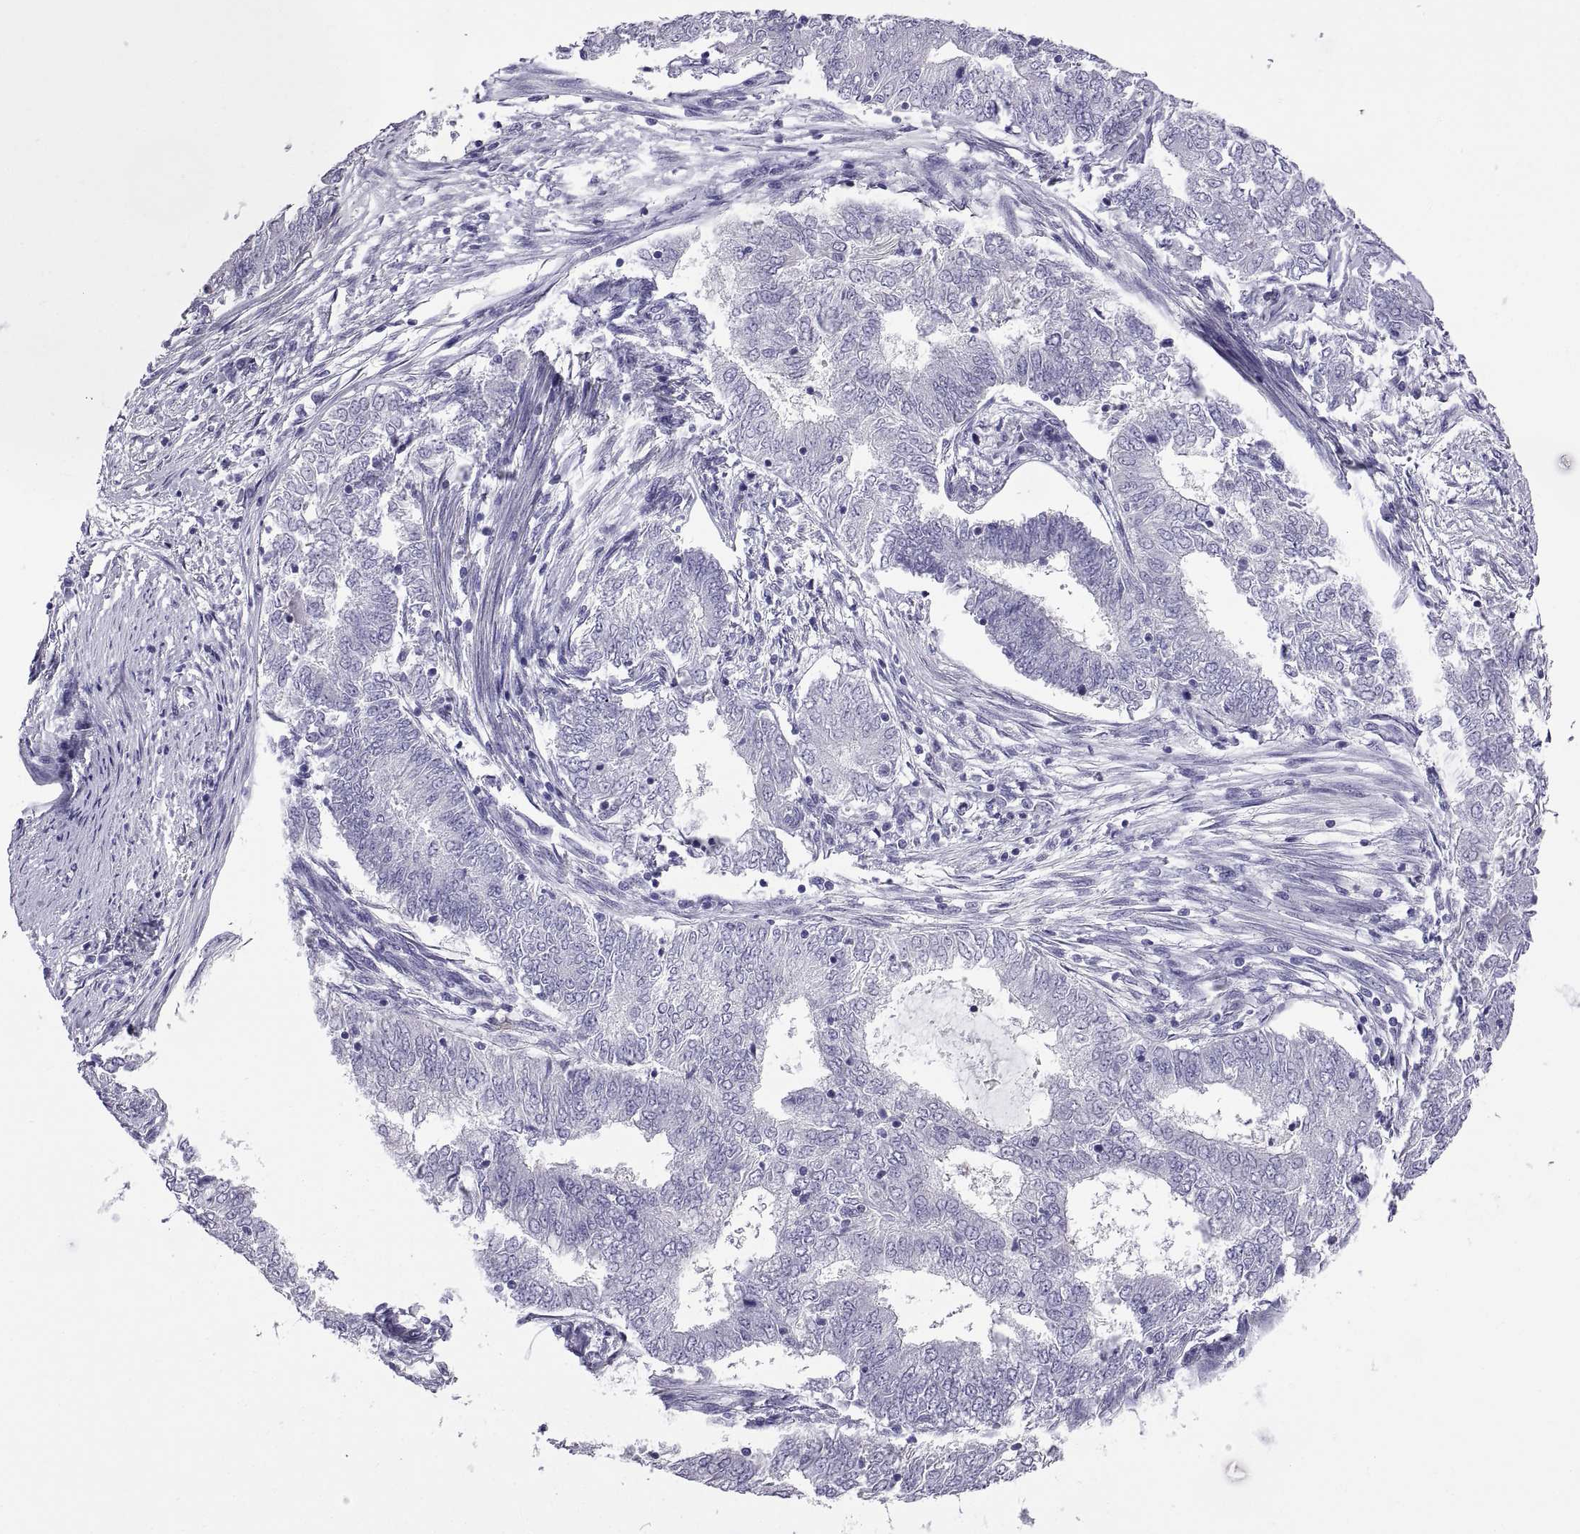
{"staining": {"intensity": "negative", "quantity": "none", "location": "none"}, "tissue": "endometrial cancer", "cell_type": "Tumor cells", "image_type": "cancer", "snomed": [{"axis": "morphology", "description": "Adenocarcinoma, NOS"}, {"axis": "topography", "description": "Endometrium"}], "caption": "Image shows no protein positivity in tumor cells of endometrial adenocarcinoma tissue.", "gene": "SPDYE1", "patient": {"sex": "female", "age": 62}}